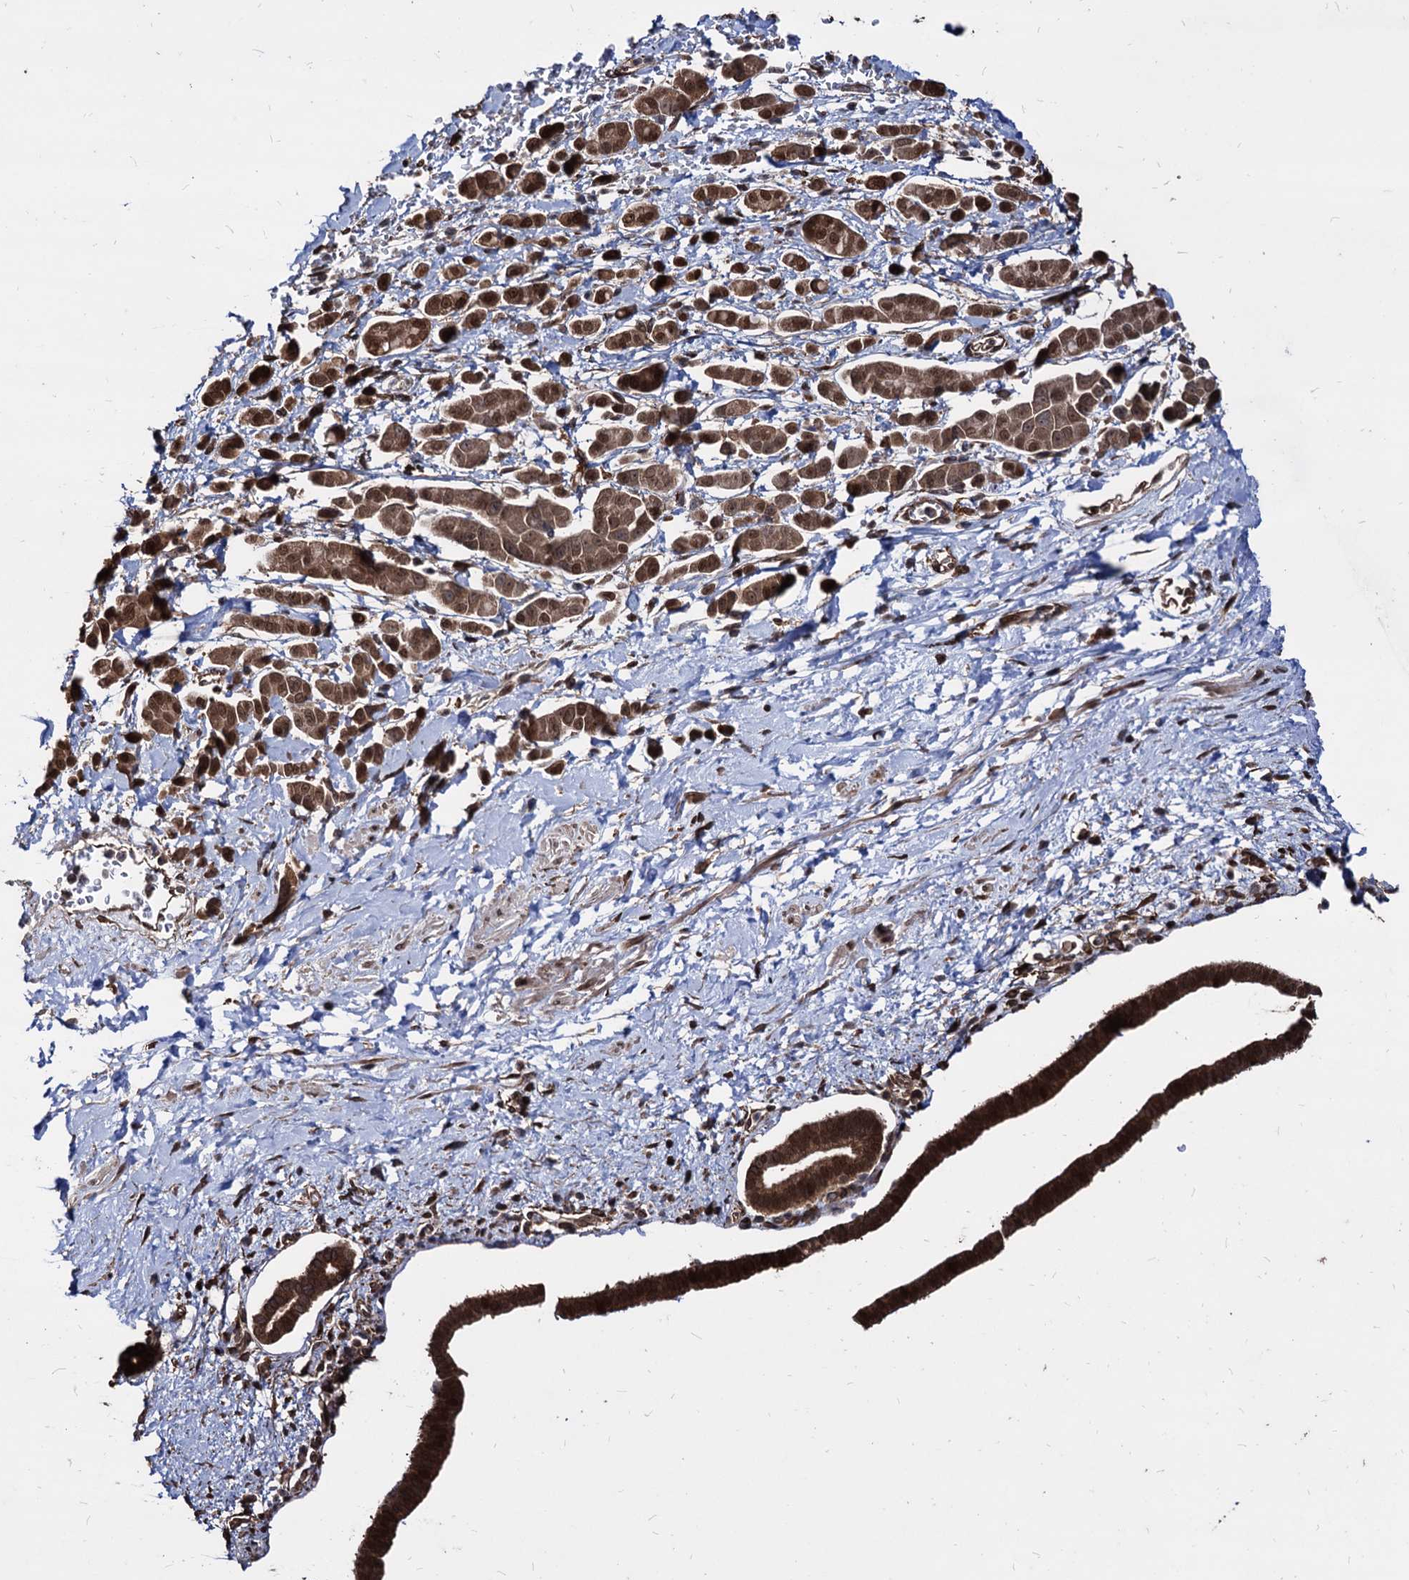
{"staining": {"intensity": "moderate", "quantity": ">75%", "location": "cytoplasmic/membranous,nuclear"}, "tissue": "pancreatic cancer", "cell_type": "Tumor cells", "image_type": "cancer", "snomed": [{"axis": "morphology", "description": "Normal tissue, NOS"}, {"axis": "morphology", "description": "Adenocarcinoma, NOS"}, {"axis": "topography", "description": "Pancreas"}], "caption": "Moderate cytoplasmic/membranous and nuclear positivity is seen in approximately >75% of tumor cells in pancreatic cancer (adenocarcinoma).", "gene": "ANKRD12", "patient": {"sex": "female", "age": 64}}